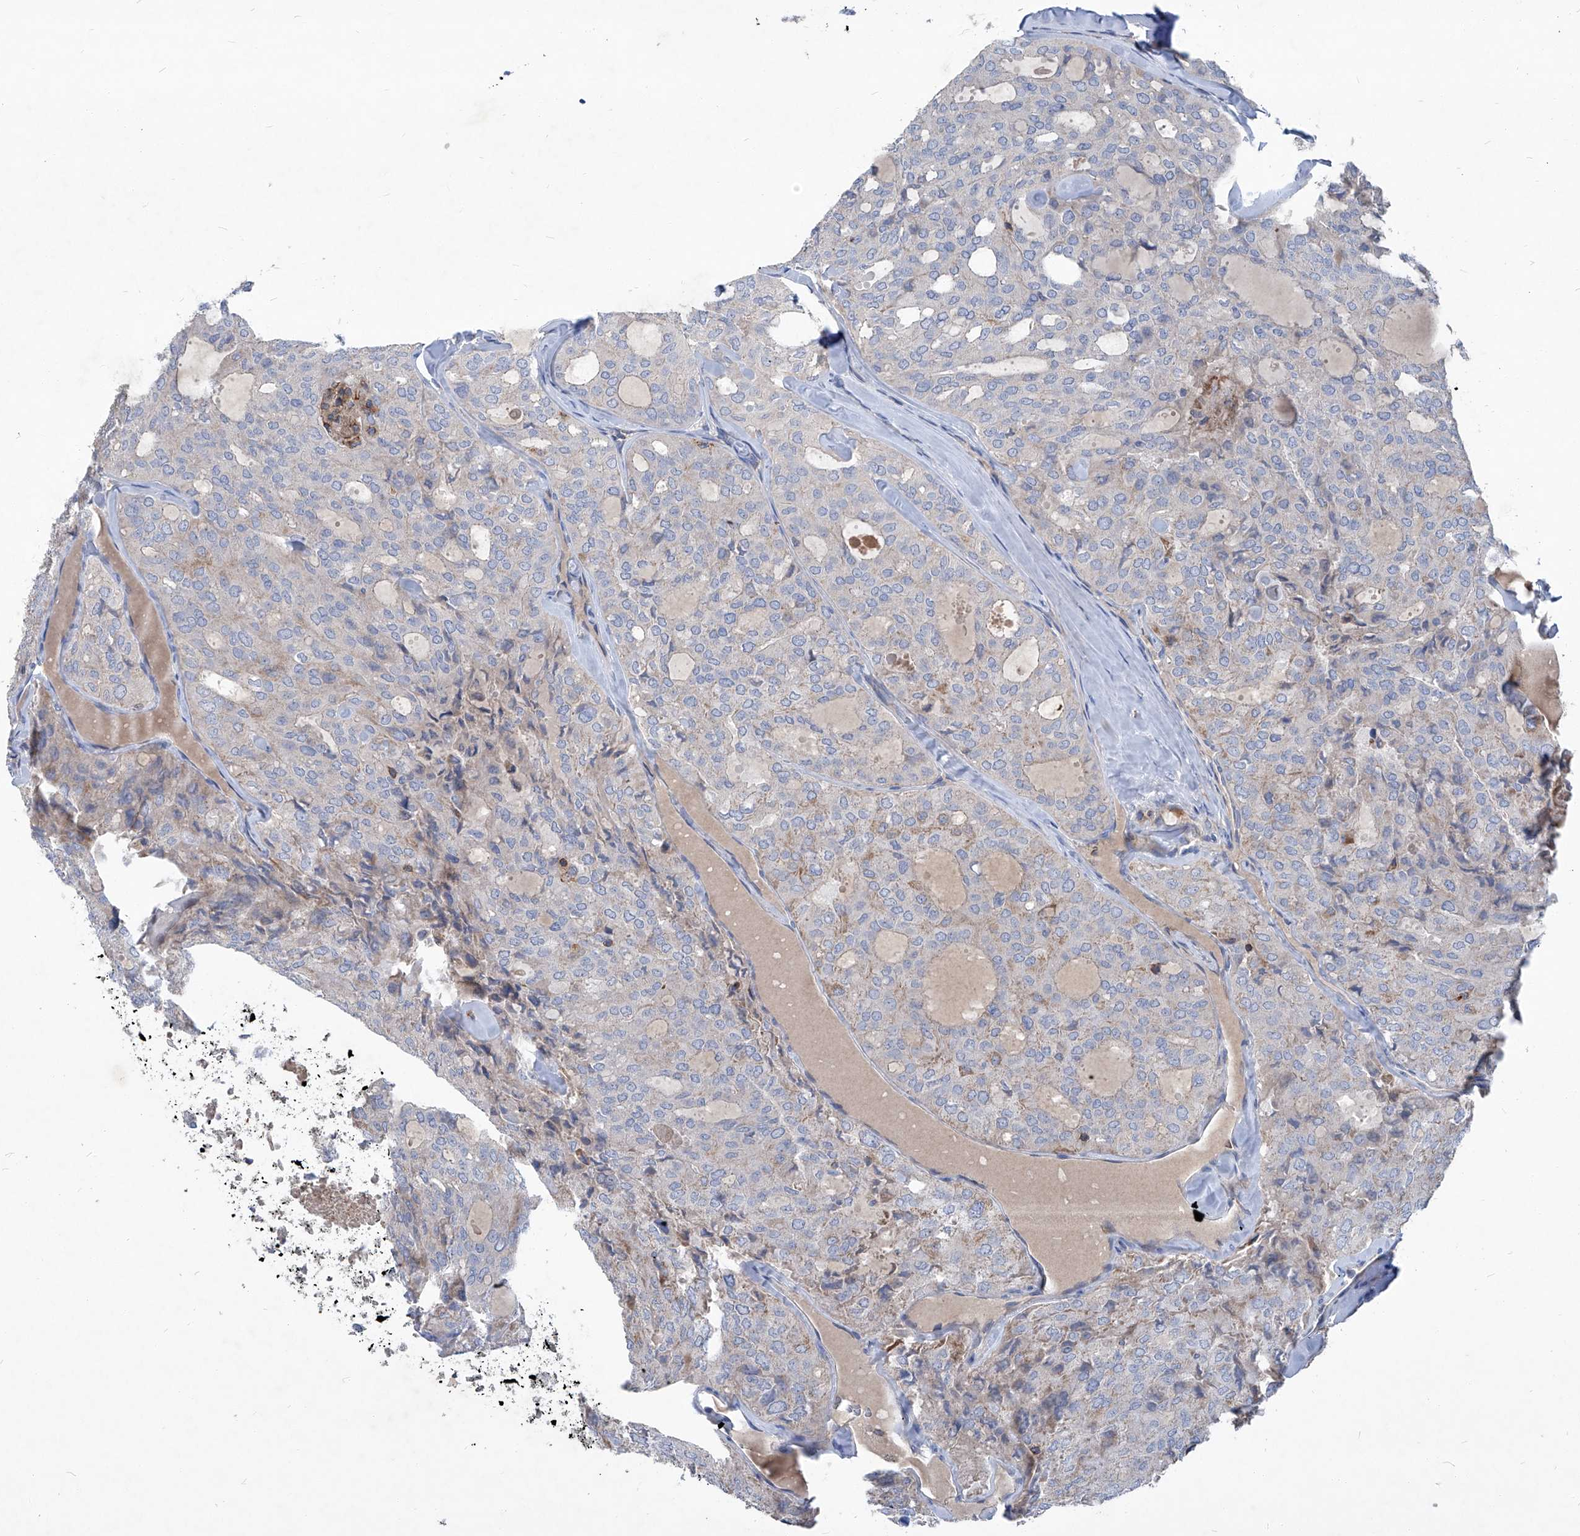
{"staining": {"intensity": "weak", "quantity": "<25%", "location": "cytoplasmic/membranous"}, "tissue": "thyroid cancer", "cell_type": "Tumor cells", "image_type": "cancer", "snomed": [{"axis": "morphology", "description": "Follicular adenoma carcinoma, NOS"}, {"axis": "topography", "description": "Thyroid gland"}], "caption": "Follicular adenoma carcinoma (thyroid) was stained to show a protein in brown. There is no significant positivity in tumor cells.", "gene": "EPHA8", "patient": {"sex": "male", "age": 75}}